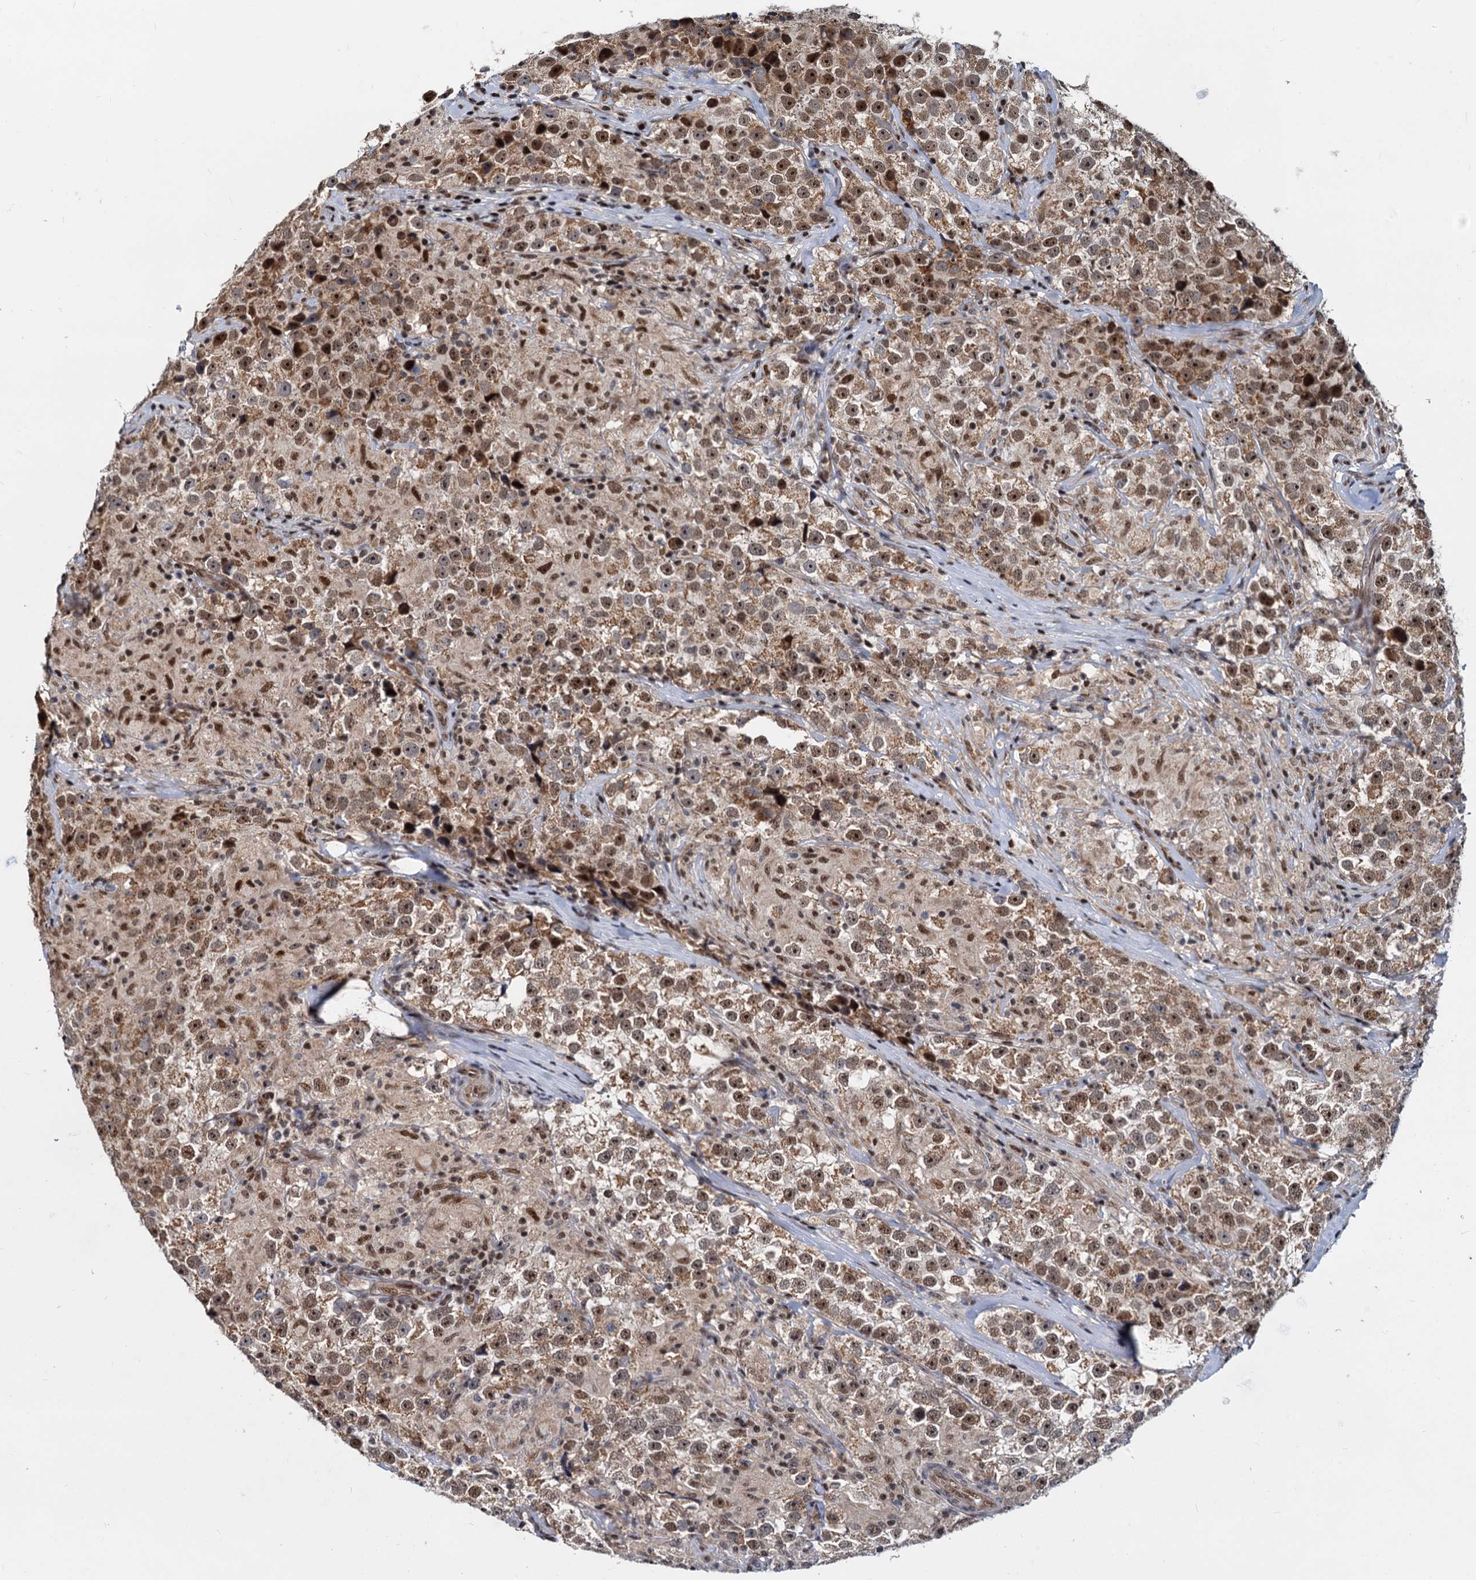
{"staining": {"intensity": "moderate", "quantity": ">75%", "location": "nuclear"}, "tissue": "testis cancer", "cell_type": "Tumor cells", "image_type": "cancer", "snomed": [{"axis": "morphology", "description": "Seminoma, NOS"}, {"axis": "topography", "description": "Testis"}], "caption": "A brown stain shows moderate nuclear staining of a protein in testis cancer tumor cells.", "gene": "UBLCP1", "patient": {"sex": "male", "age": 46}}